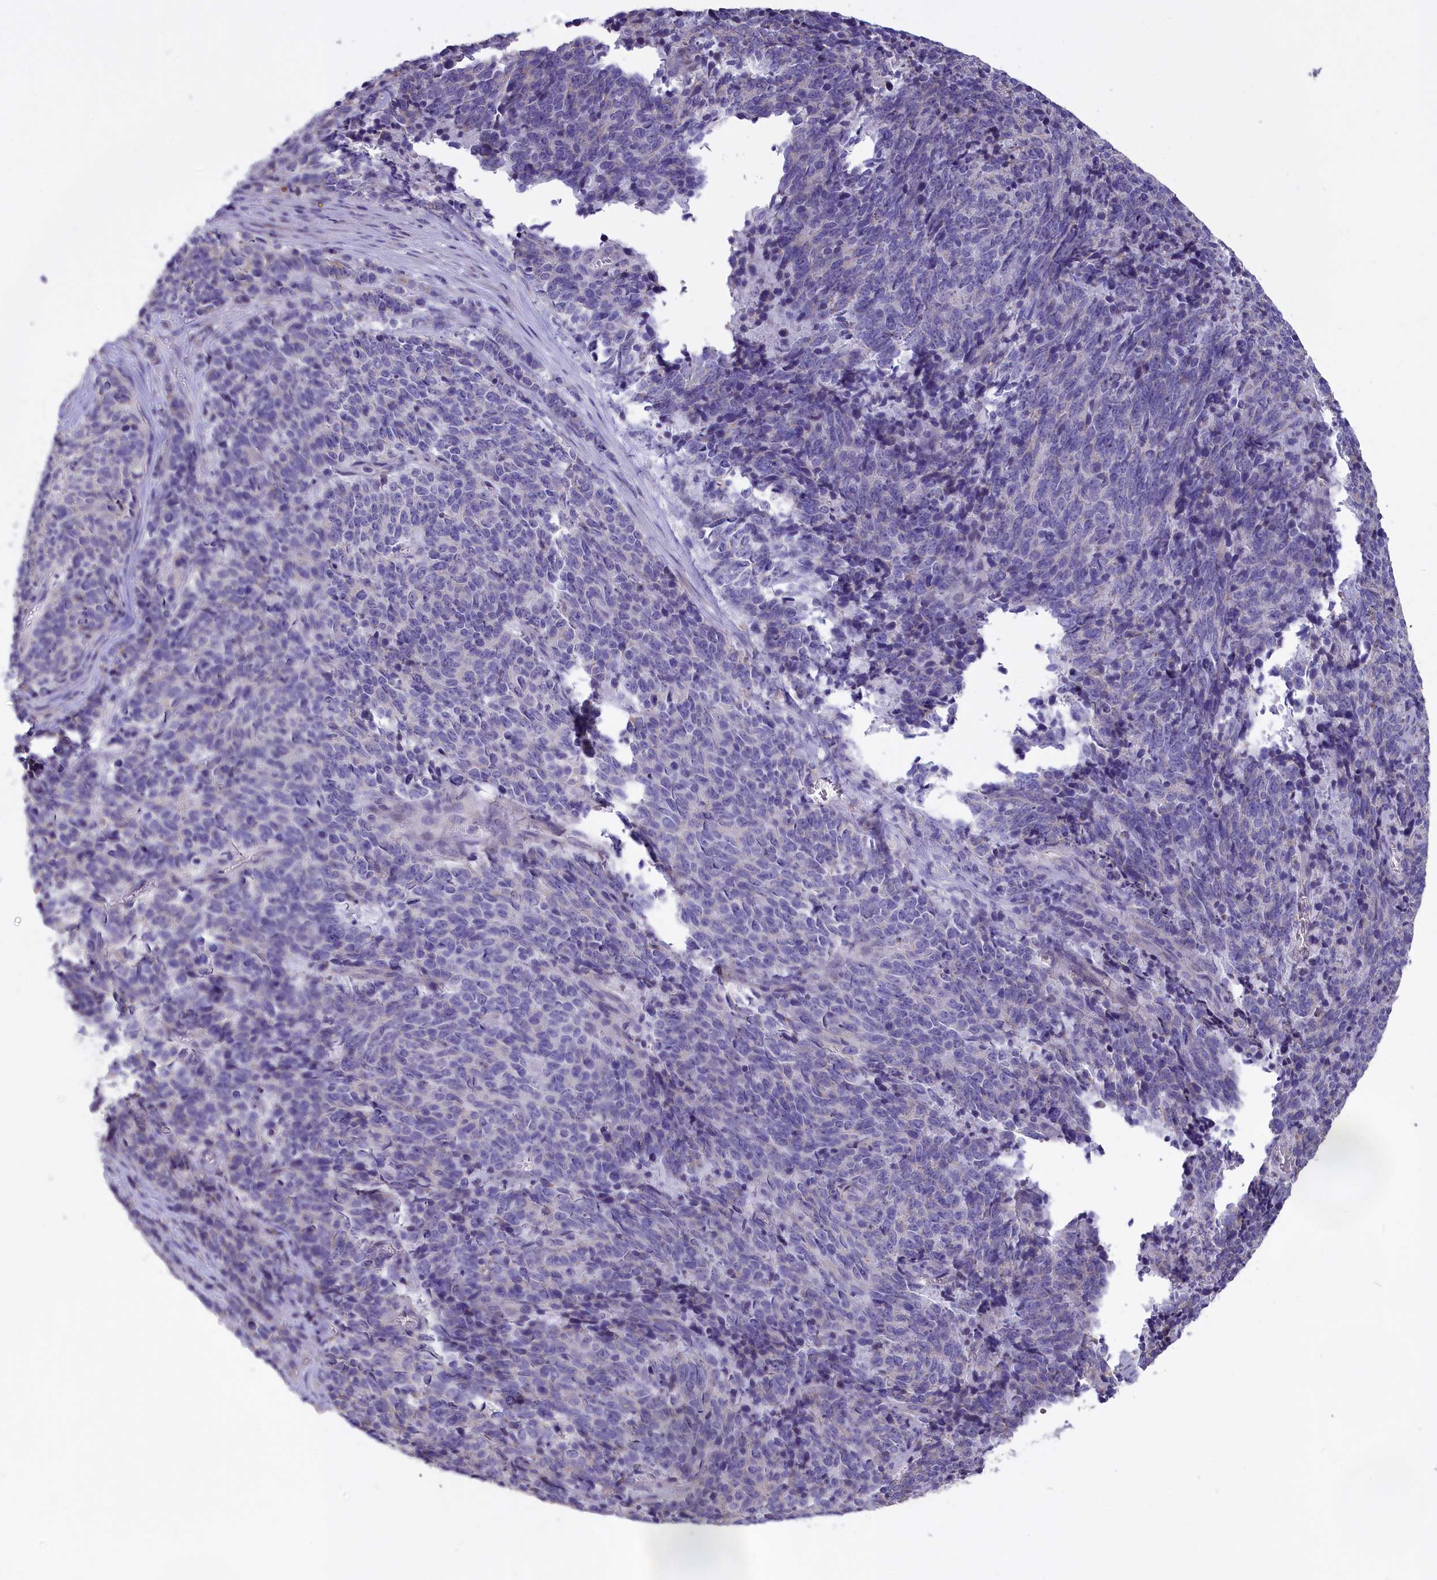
{"staining": {"intensity": "negative", "quantity": "none", "location": "none"}, "tissue": "cervical cancer", "cell_type": "Tumor cells", "image_type": "cancer", "snomed": [{"axis": "morphology", "description": "Squamous cell carcinoma, NOS"}, {"axis": "topography", "description": "Cervix"}], "caption": "An immunohistochemistry (IHC) histopathology image of cervical cancer (squamous cell carcinoma) is shown. There is no staining in tumor cells of cervical cancer (squamous cell carcinoma).", "gene": "CYP2U1", "patient": {"sex": "female", "age": 29}}